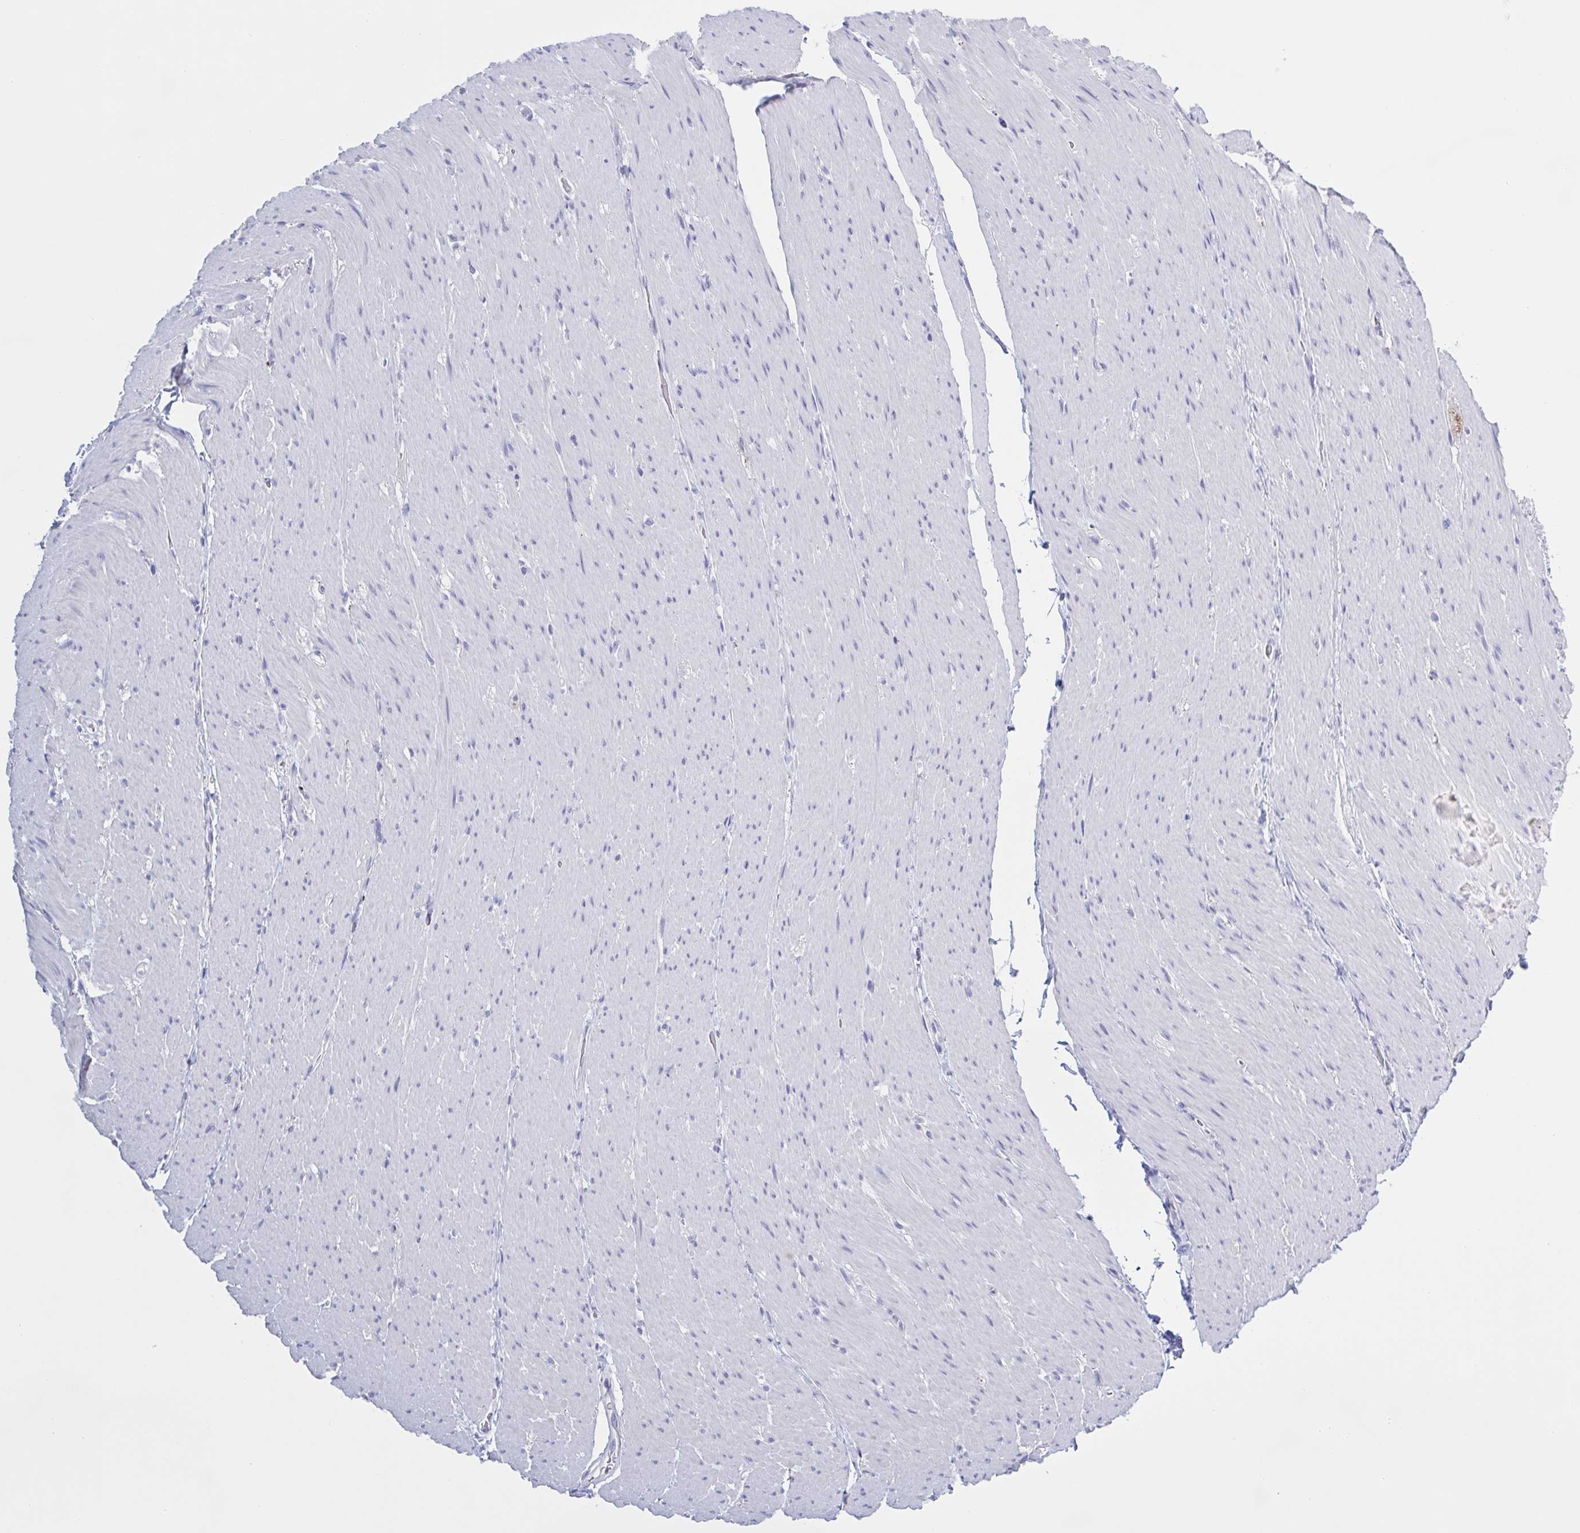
{"staining": {"intensity": "negative", "quantity": "none", "location": "none"}, "tissue": "smooth muscle", "cell_type": "Smooth muscle cells", "image_type": "normal", "snomed": [{"axis": "morphology", "description": "Normal tissue, NOS"}, {"axis": "topography", "description": "Smooth muscle"}, {"axis": "topography", "description": "Rectum"}], "caption": "Immunohistochemistry of benign smooth muscle displays no expression in smooth muscle cells.", "gene": "CHMP5", "patient": {"sex": "male", "age": 53}}